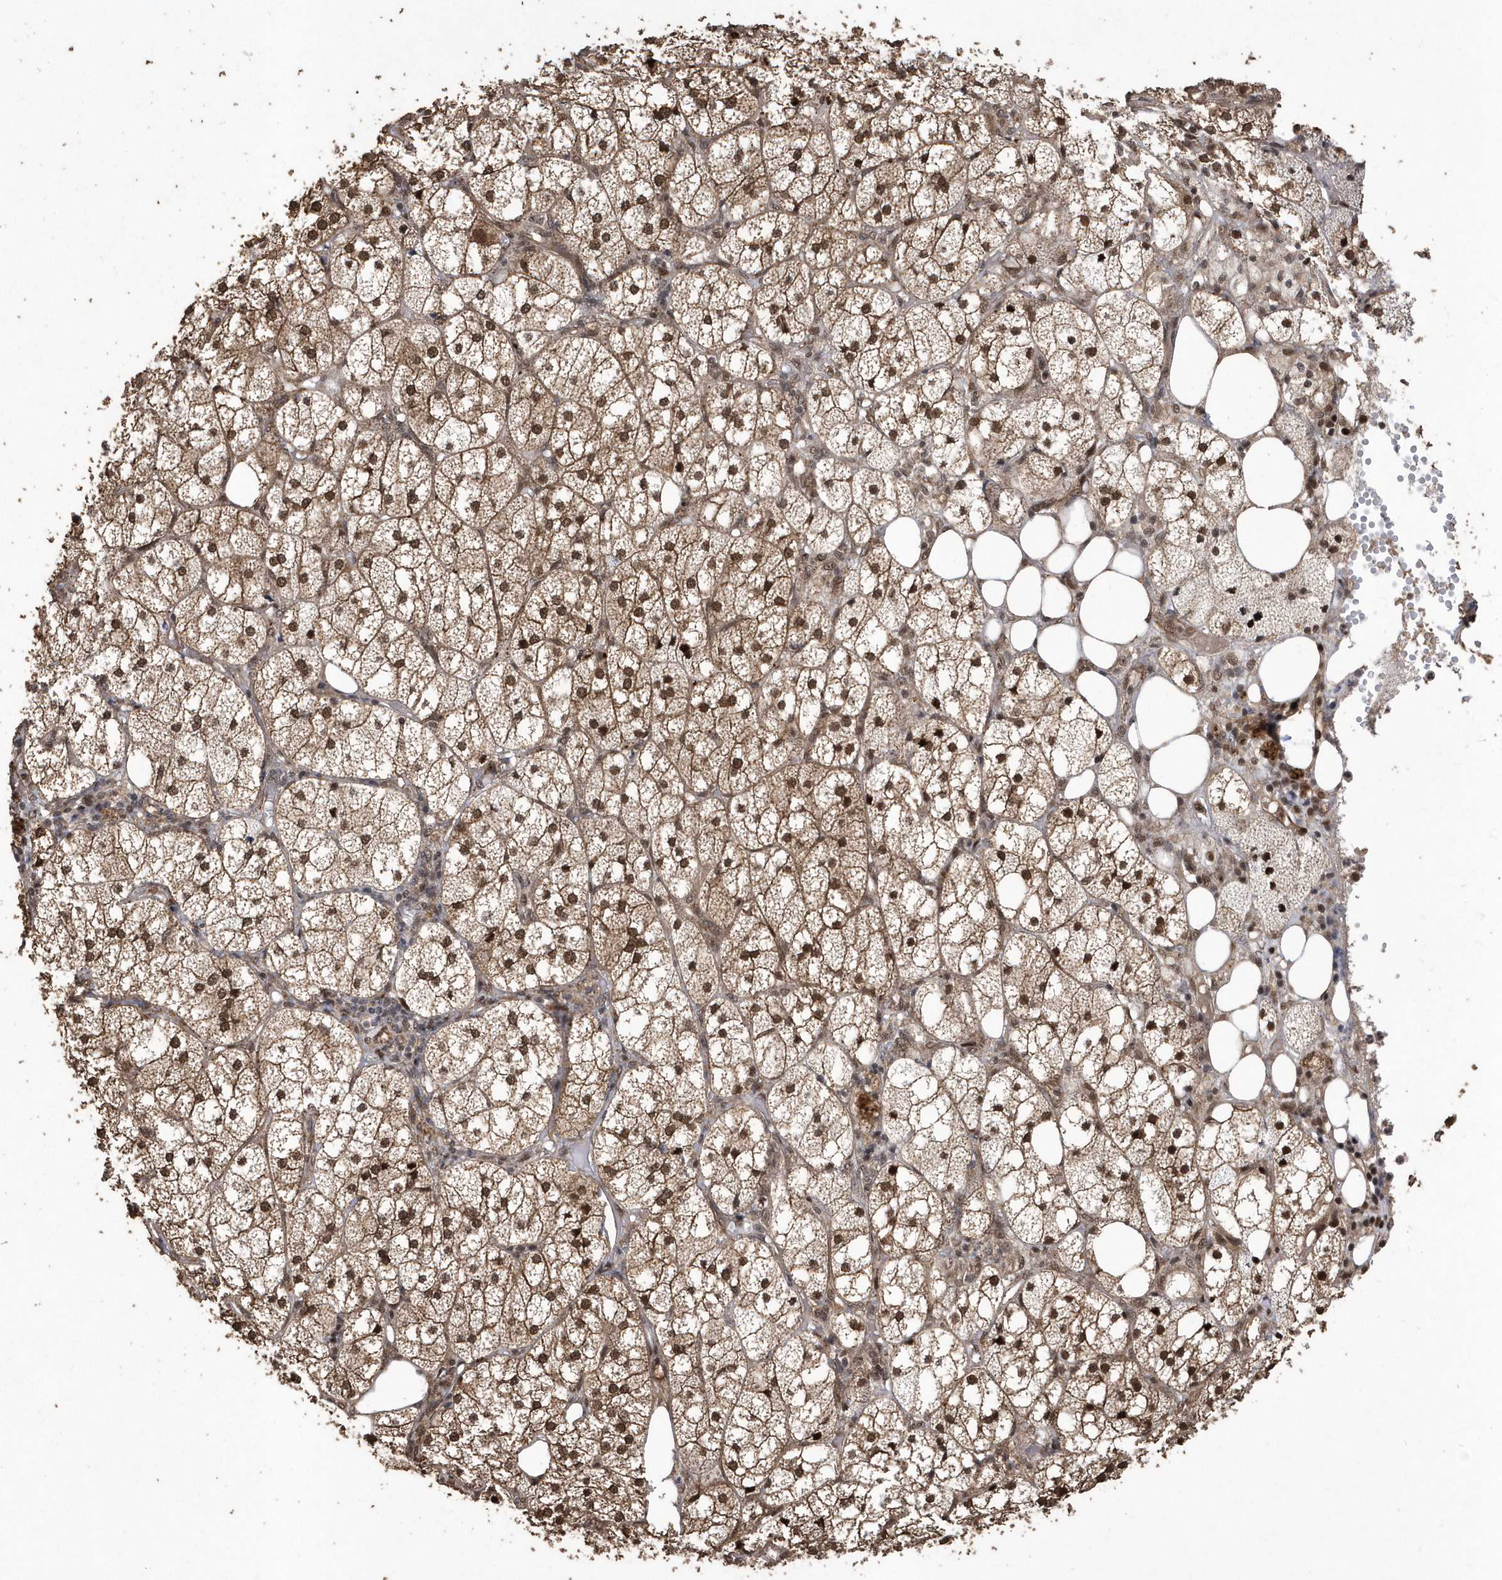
{"staining": {"intensity": "strong", "quantity": ">75%", "location": "cytoplasmic/membranous,nuclear"}, "tissue": "adrenal gland", "cell_type": "Glandular cells", "image_type": "normal", "snomed": [{"axis": "morphology", "description": "Normal tissue, NOS"}, {"axis": "topography", "description": "Adrenal gland"}], "caption": "Immunohistochemical staining of unremarkable human adrenal gland demonstrates high levels of strong cytoplasmic/membranous,nuclear expression in about >75% of glandular cells.", "gene": "INTS12", "patient": {"sex": "female", "age": 61}}